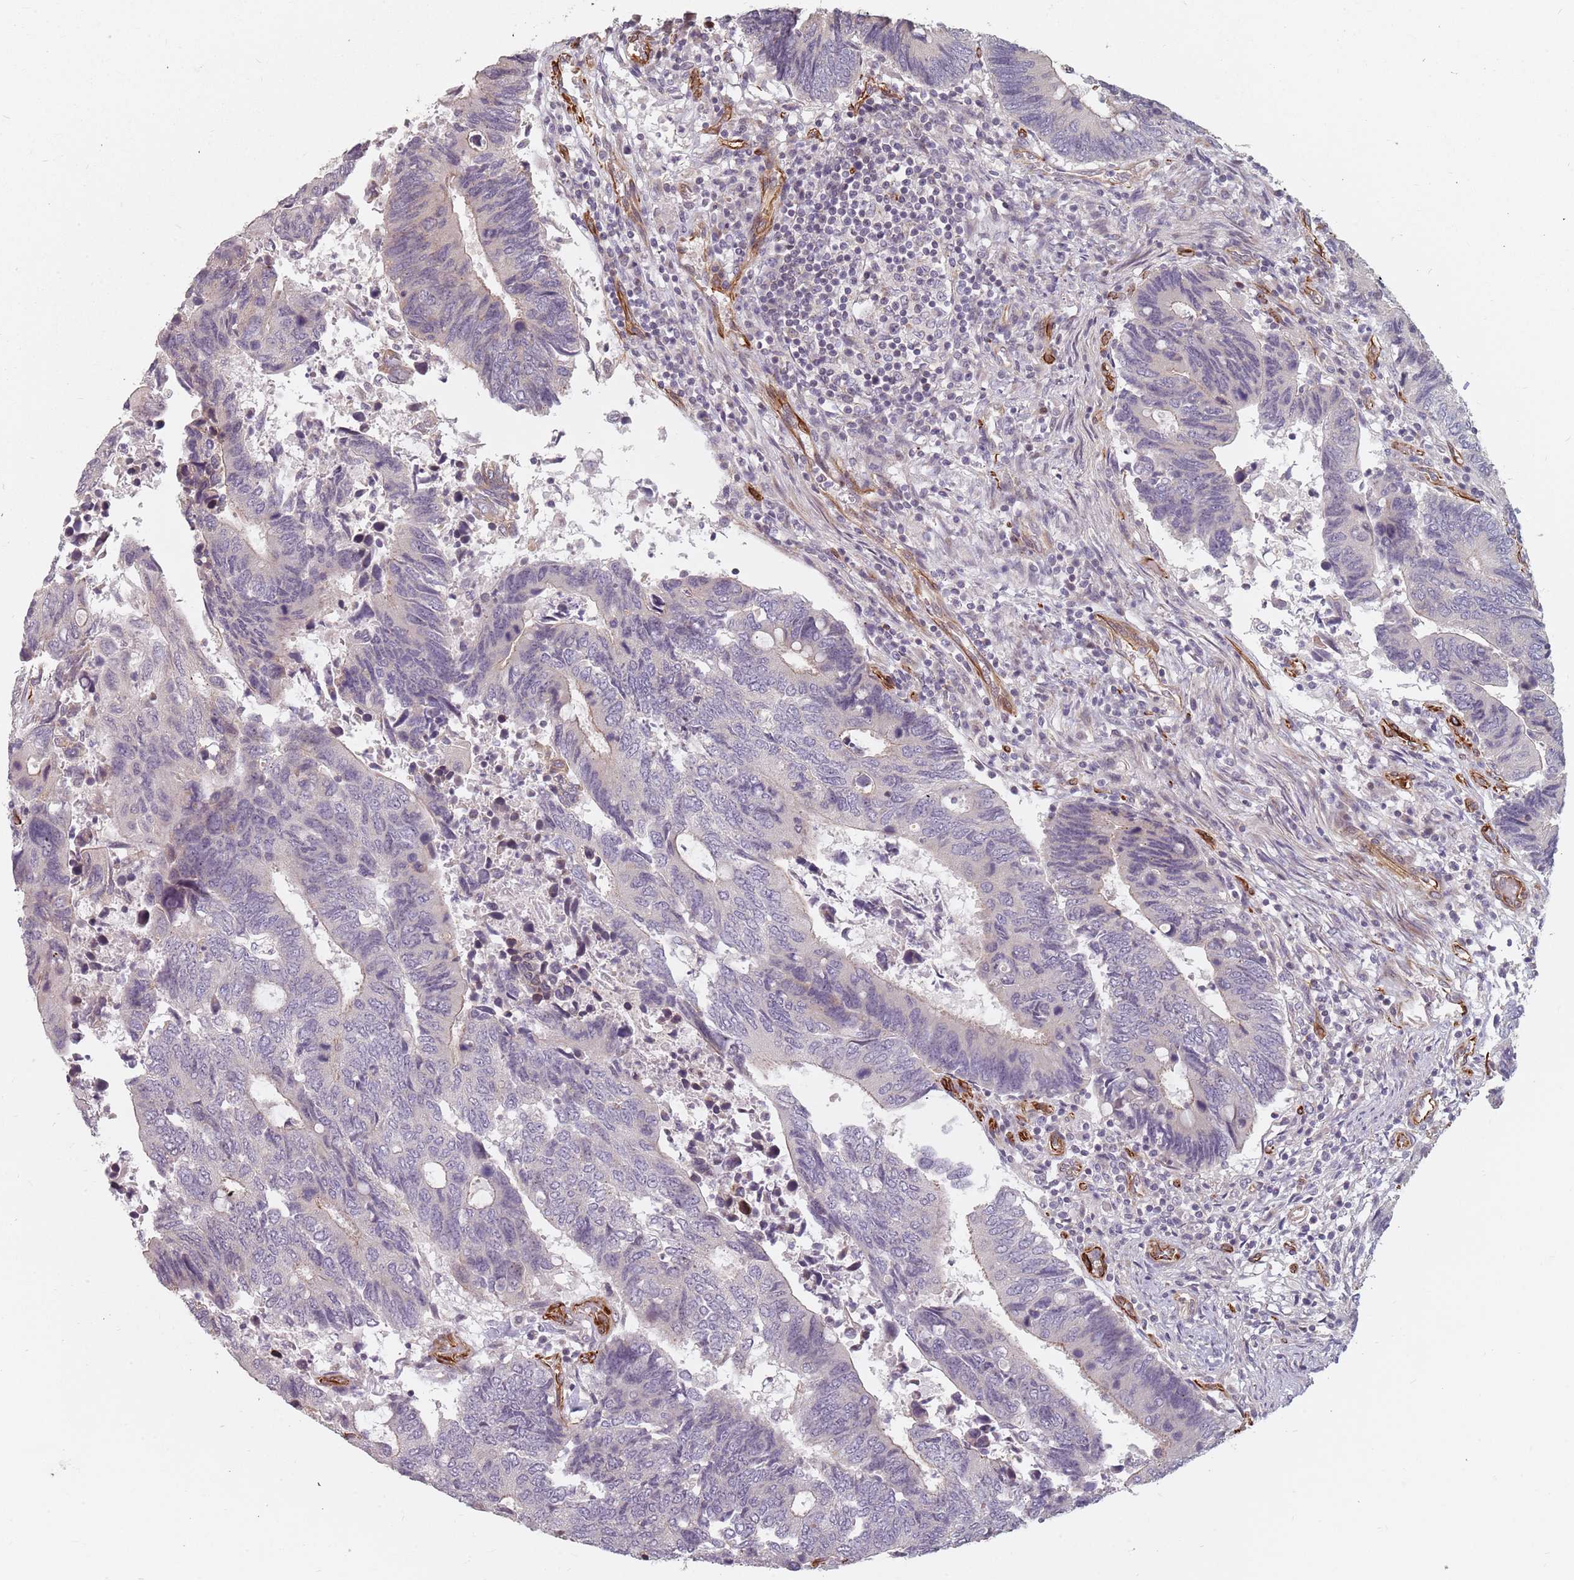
{"staining": {"intensity": "negative", "quantity": "none", "location": "none"}, "tissue": "colorectal cancer", "cell_type": "Tumor cells", "image_type": "cancer", "snomed": [{"axis": "morphology", "description": "Adenocarcinoma, NOS"}, {"axis": "topography", "description": "Colon"}], "caption": "Immunohistochemical staining of colorectal cancer demonstrates no significant expression in tumor cells.", "gene": "GAS2L3", "patient": {"sex": "male", "age": 87}}